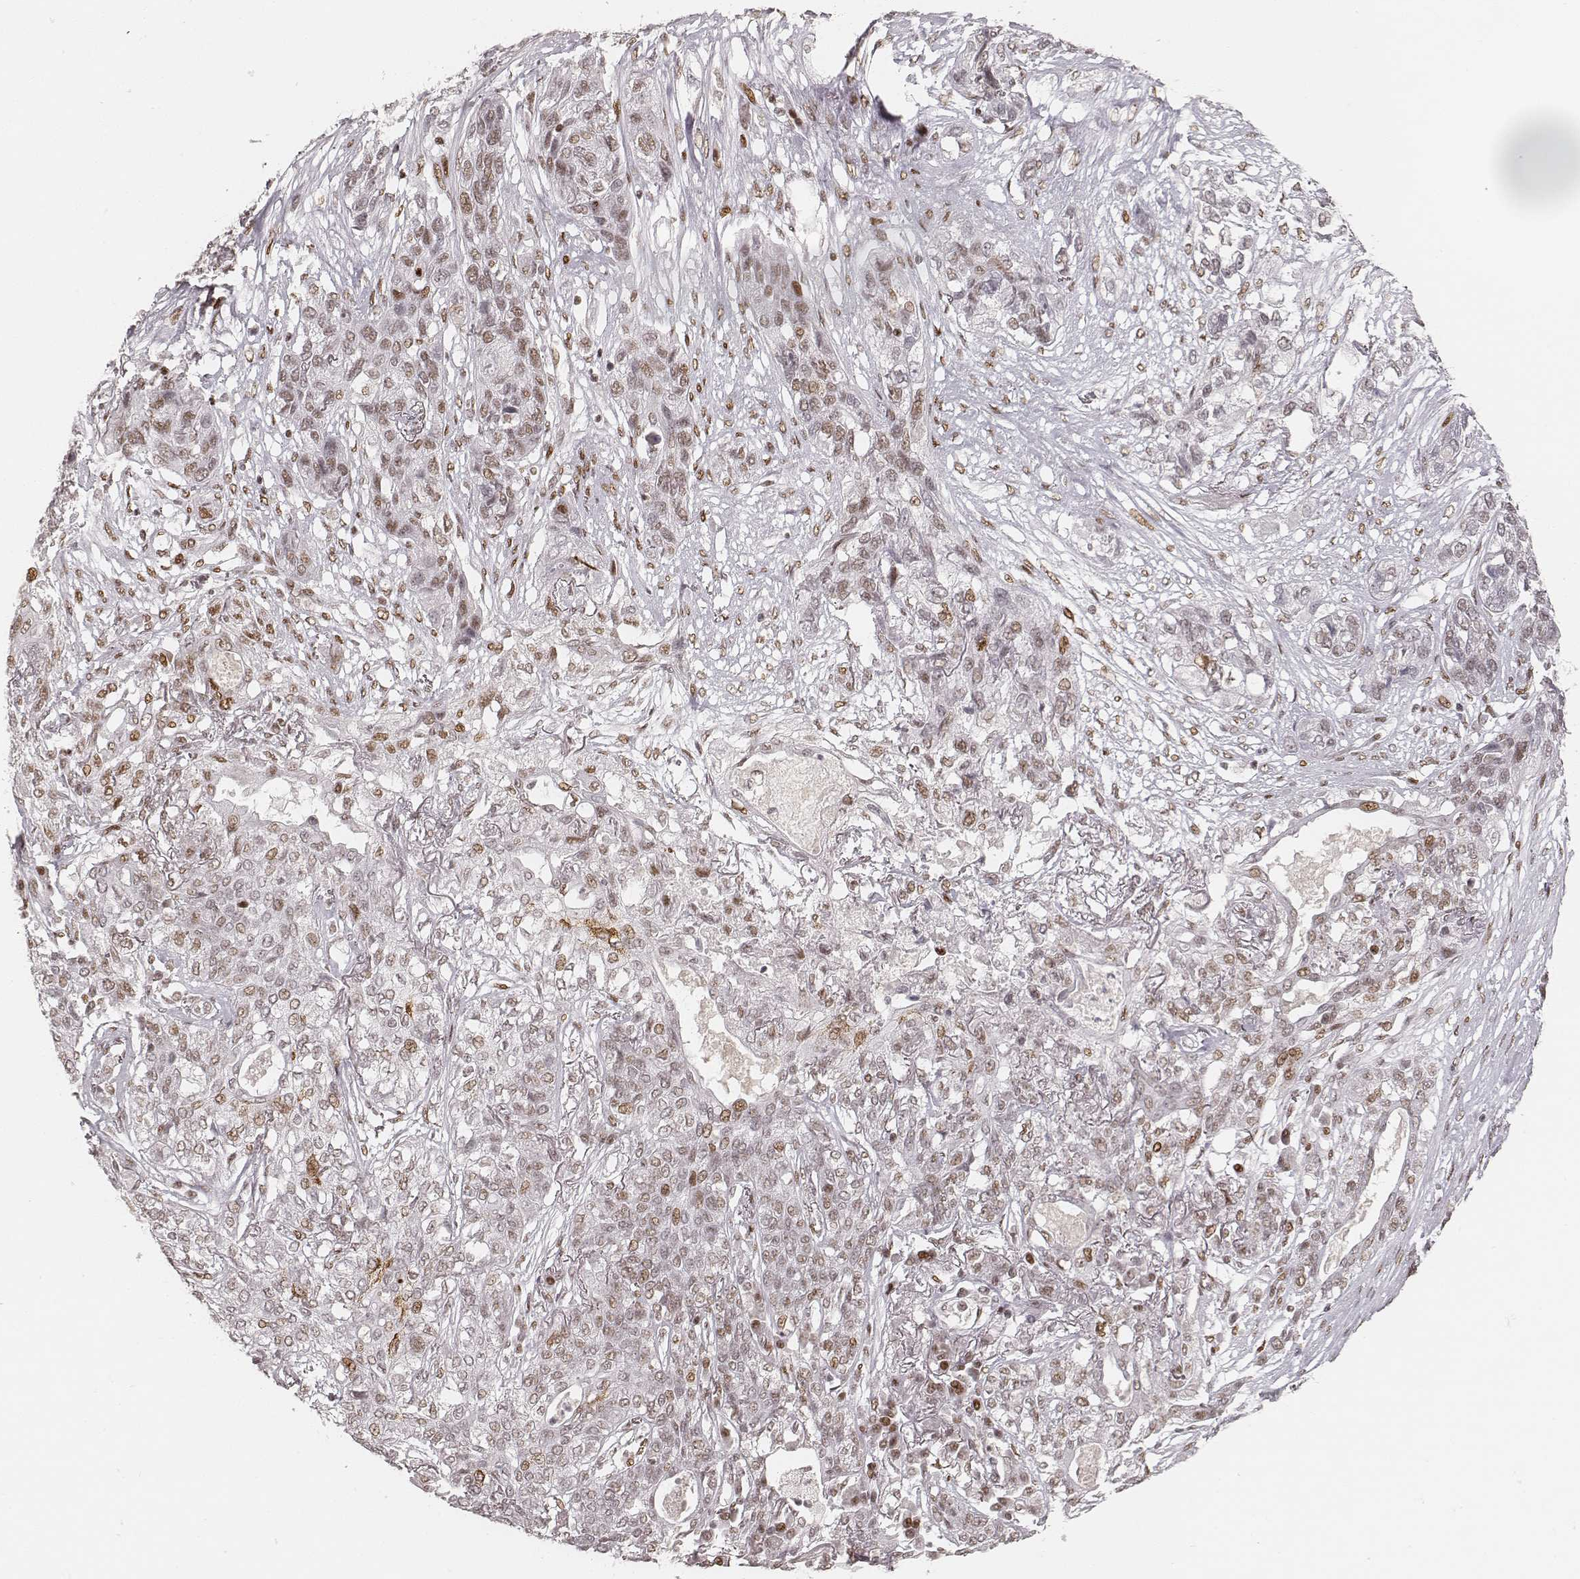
{"staining": {"intensity": "moderate", "quantity": "<25%", "location": "nuclear"}, "tissue": "lung cancer", "cell_type": "Tumor cells", "image_type": "cancer", "snomed": [{"axis": "morphology", "description": "Squamous cell carcinoma, NOS"}, {"axis": "topography", "description": "Lung"}], "caption": "A brown stain shows moderate nuclear staining of a protein in human lung squamous cell carcinoma tumor cells.", "gene": "HNRNPC", "patient": {"sex": "female", "age": 70}}